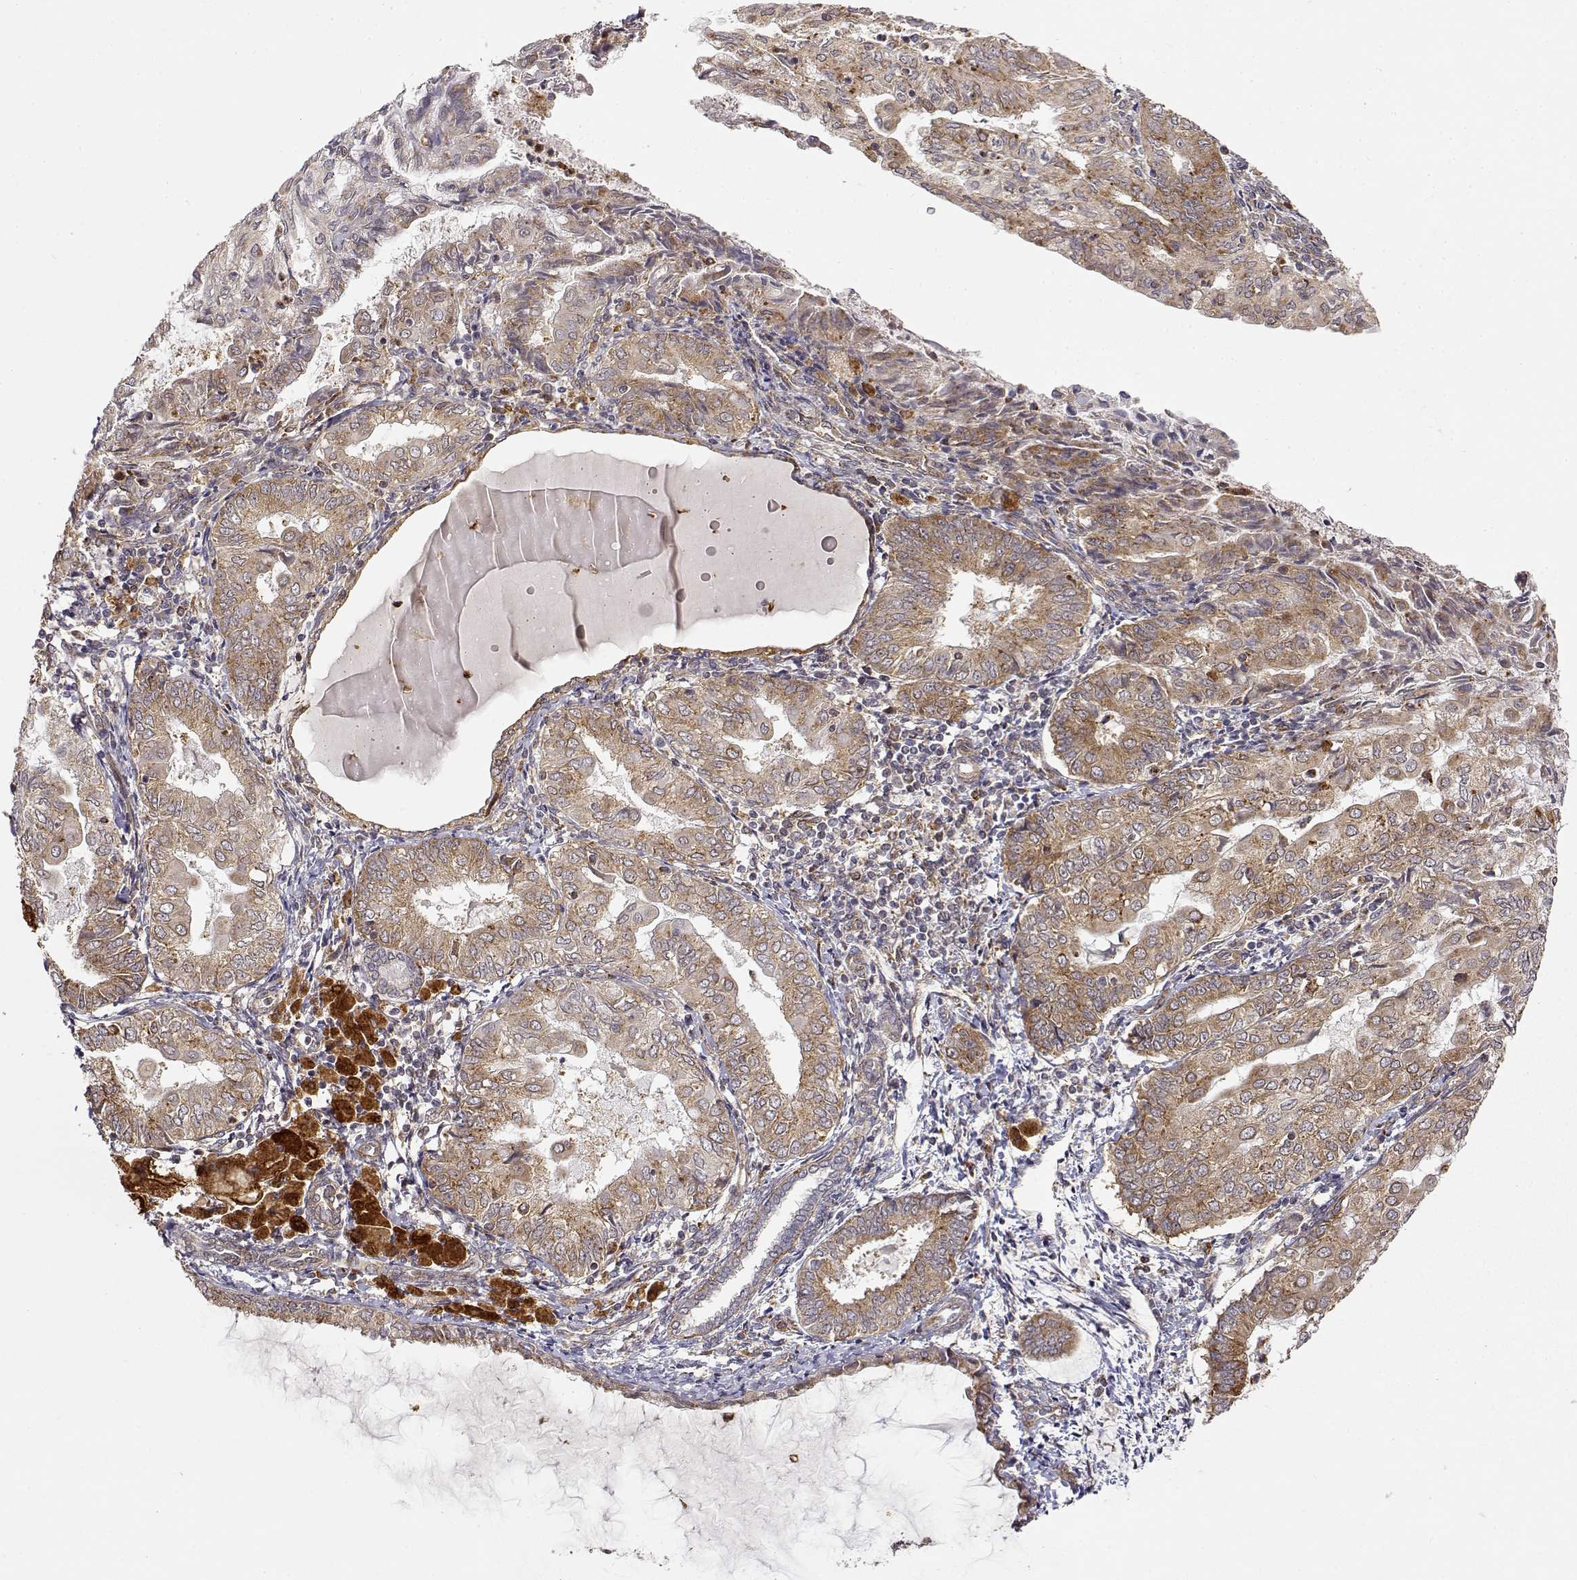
{"staining": {"intensity": "weak", "quantity": ">75%", "location": "cytoplasmic/membranous"}, "tissue": "endometrial cancer", "cell_type": "Tumor cells", "image_type": "cancer", "snomed": [{"axis": "morphology", "description": "Adenocarcinoma, NOS"}, {"axis": "topography", "description": "Endometrium"}], "caption": "Immunohistochemistry (IHC) (DAB) staining of human adenocarcinoma (endometrial) demonstrates weak cytoplasmic/membranous protein staining in about >75% of tumor cells.", "gene": "RNF13", "patient": {"sex": "female", "age": 68}}